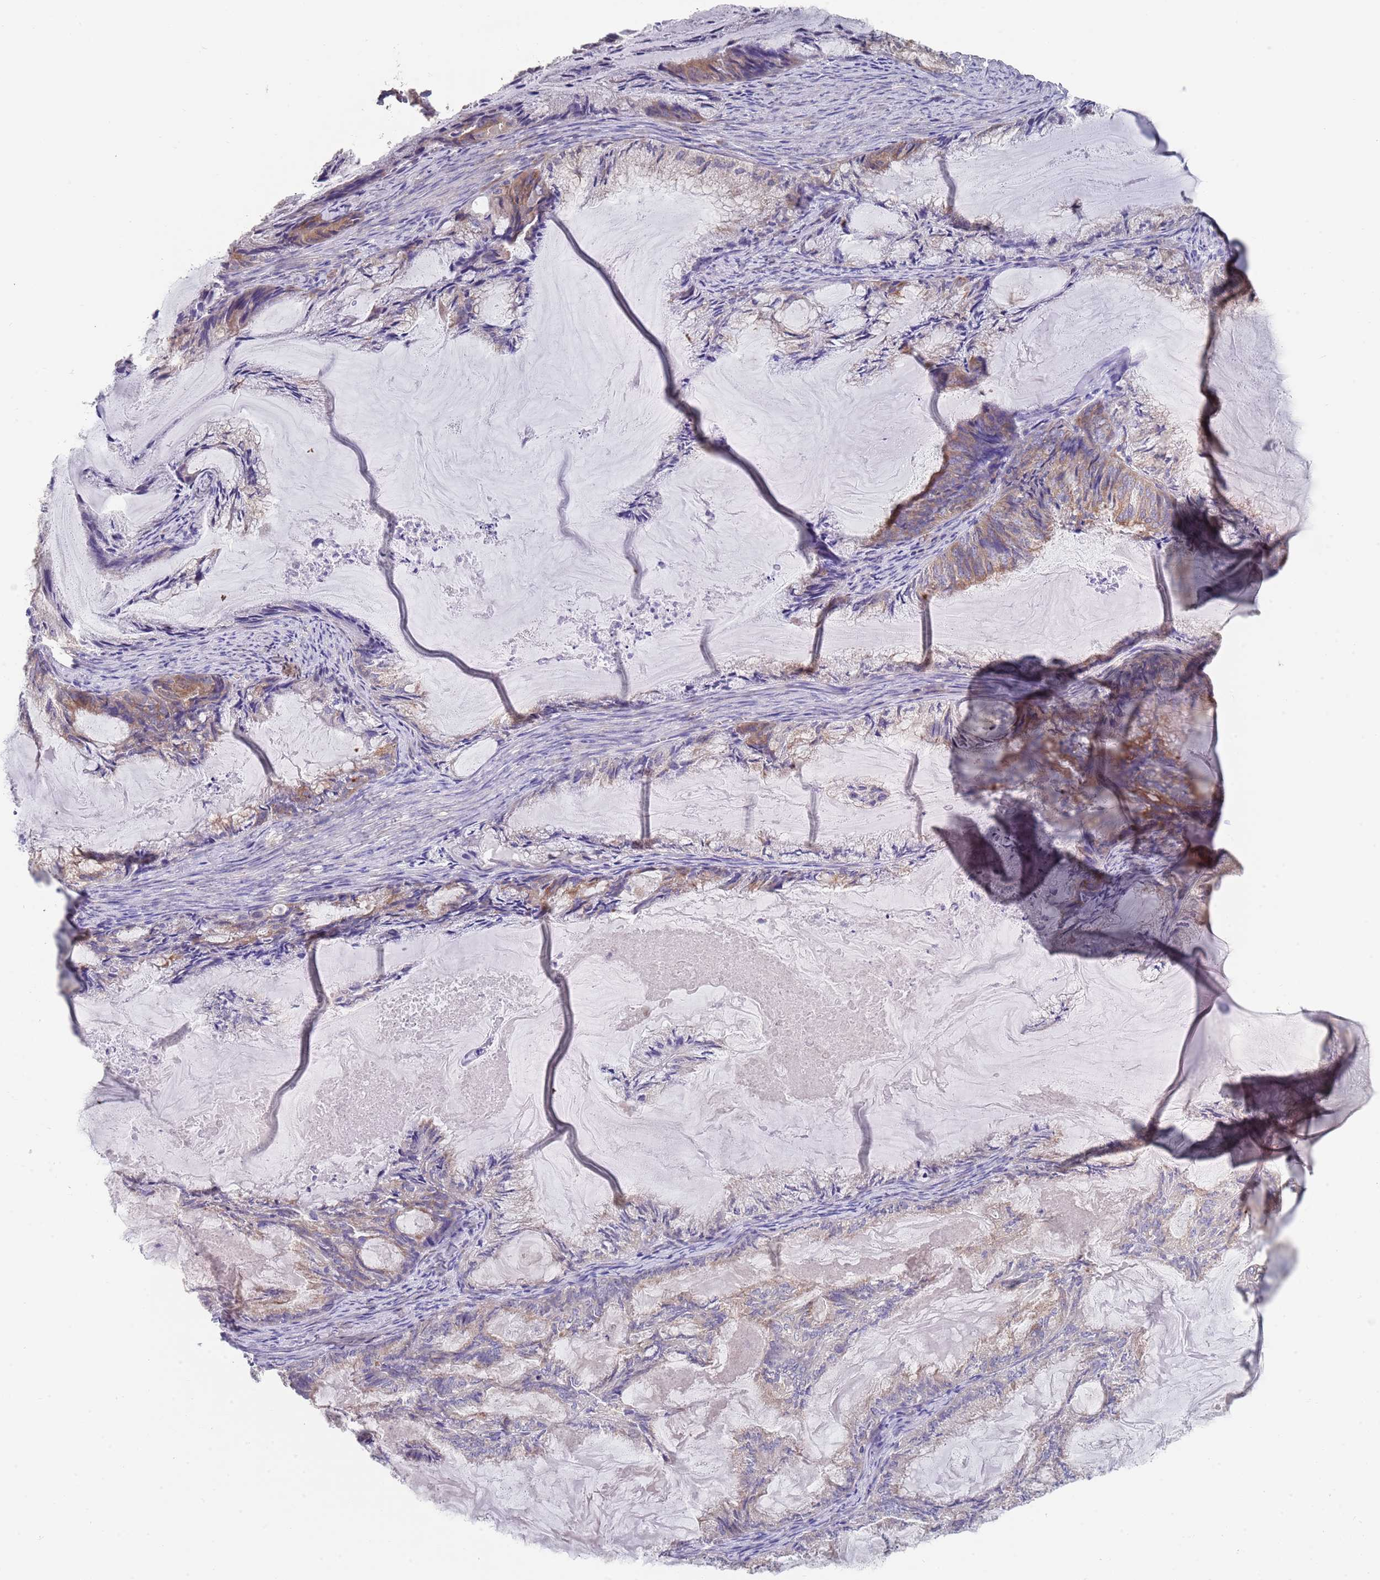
{"staining": {"intensity": "weak", "quantity": "25%-75%", "location": "cytoplasmic/membranous"}, "tissue": "endometrial cancer", "cell_type": "Tumor cells", "image_type": "cancer", "snomed": [{"axis": "morphology", "description": "Adenocarcinoma, NOS"}, {"axis": "topography", "description": "Endometrium"}], "caption": "Adenocarcinoma (endometrial) stained with immunohistochemistry reveals weak cytoplasmic/membranous positivity in about 25%-75% of tumor cells. The protein of interest is shown in brown color, while the nuclei are stained blue.", "gene": "ANK2", "patient": {"sex": "female", "age": 86}}